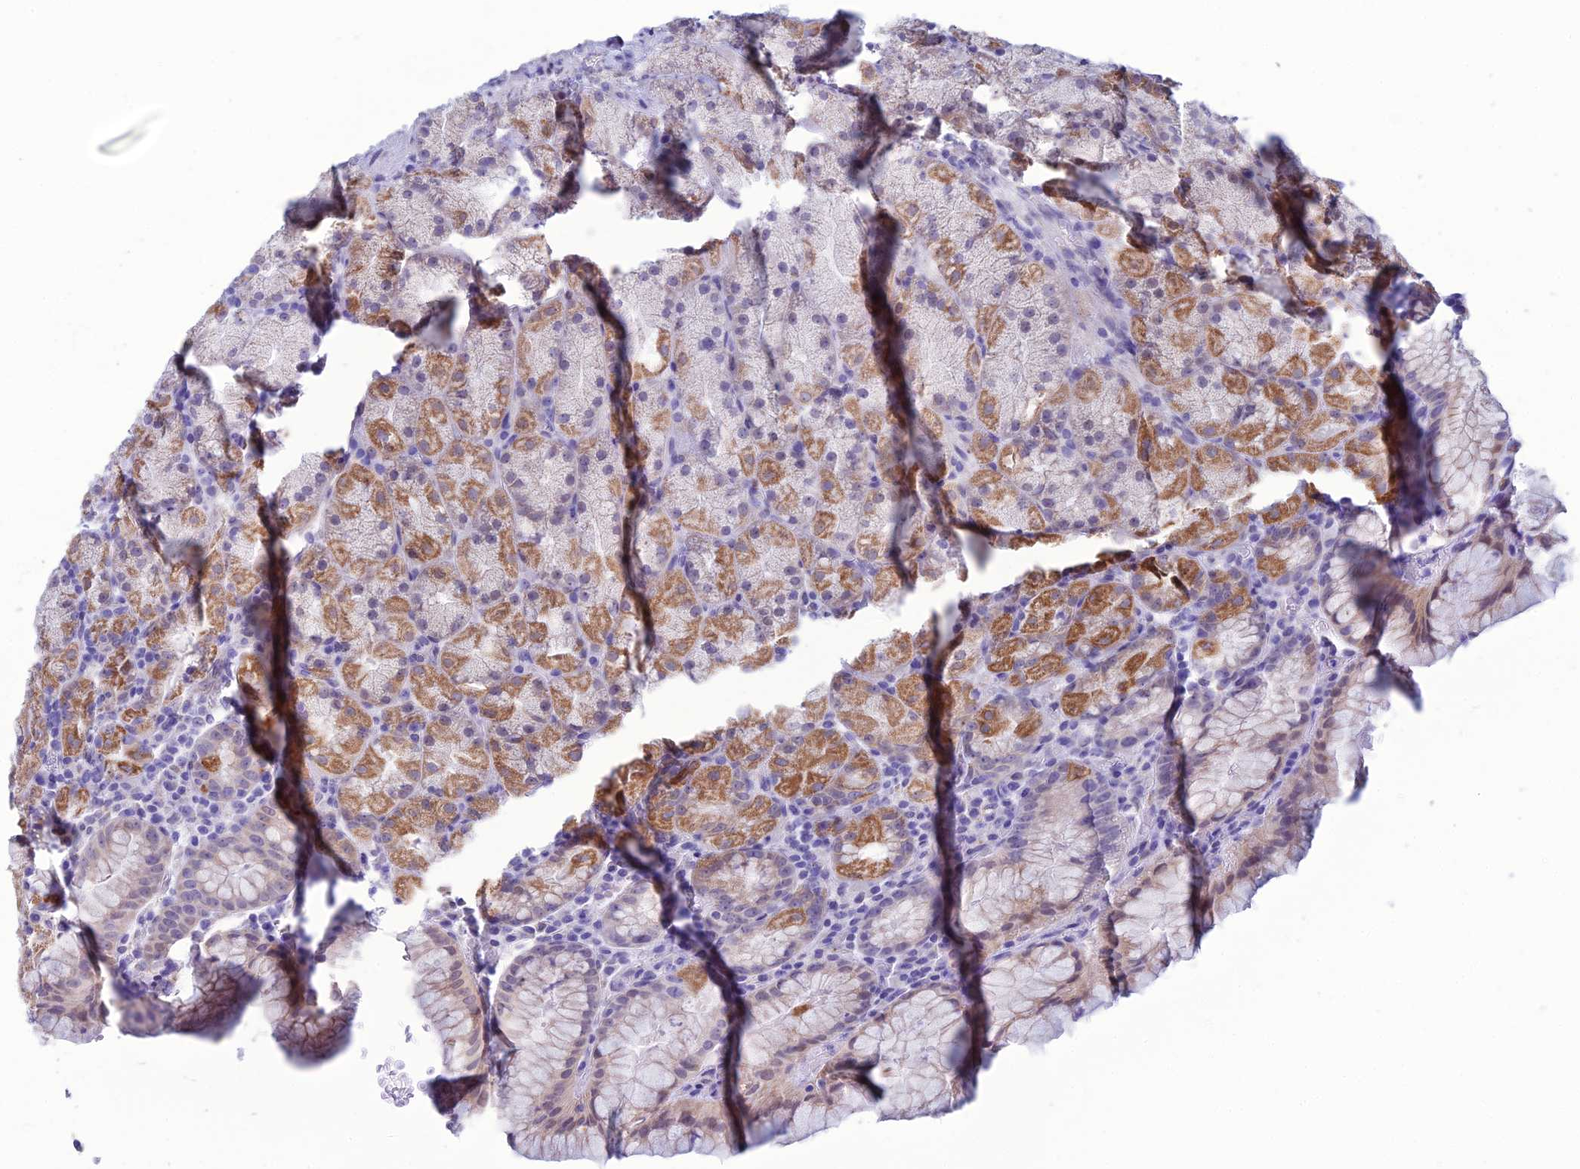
{"staining": {"intensity": "moderate", "quantity": "25%-75%", "location": "cytoplasmic/membranous,nuclear"}, "tissue": "stomach", "cell_type": "Glandular cells", "image_type": "normal", "snomed": [{"axis": "morphology", "description": "Normal tissue, NOS"}, {"axis": "topography", "description": "Stomach, upper"}, {"axis": "topography", "description": "Stomach, lower"}], "caption": "This histopathology image reveals immunohistochemistry staining of unremarkable stomach, with medium moderate cytoplasmic/membranous,nuclear positivity in about 25%-75% of glandular cells.", "gene": "CFAP210", "patient": {"sex": "male", "age": 80}}